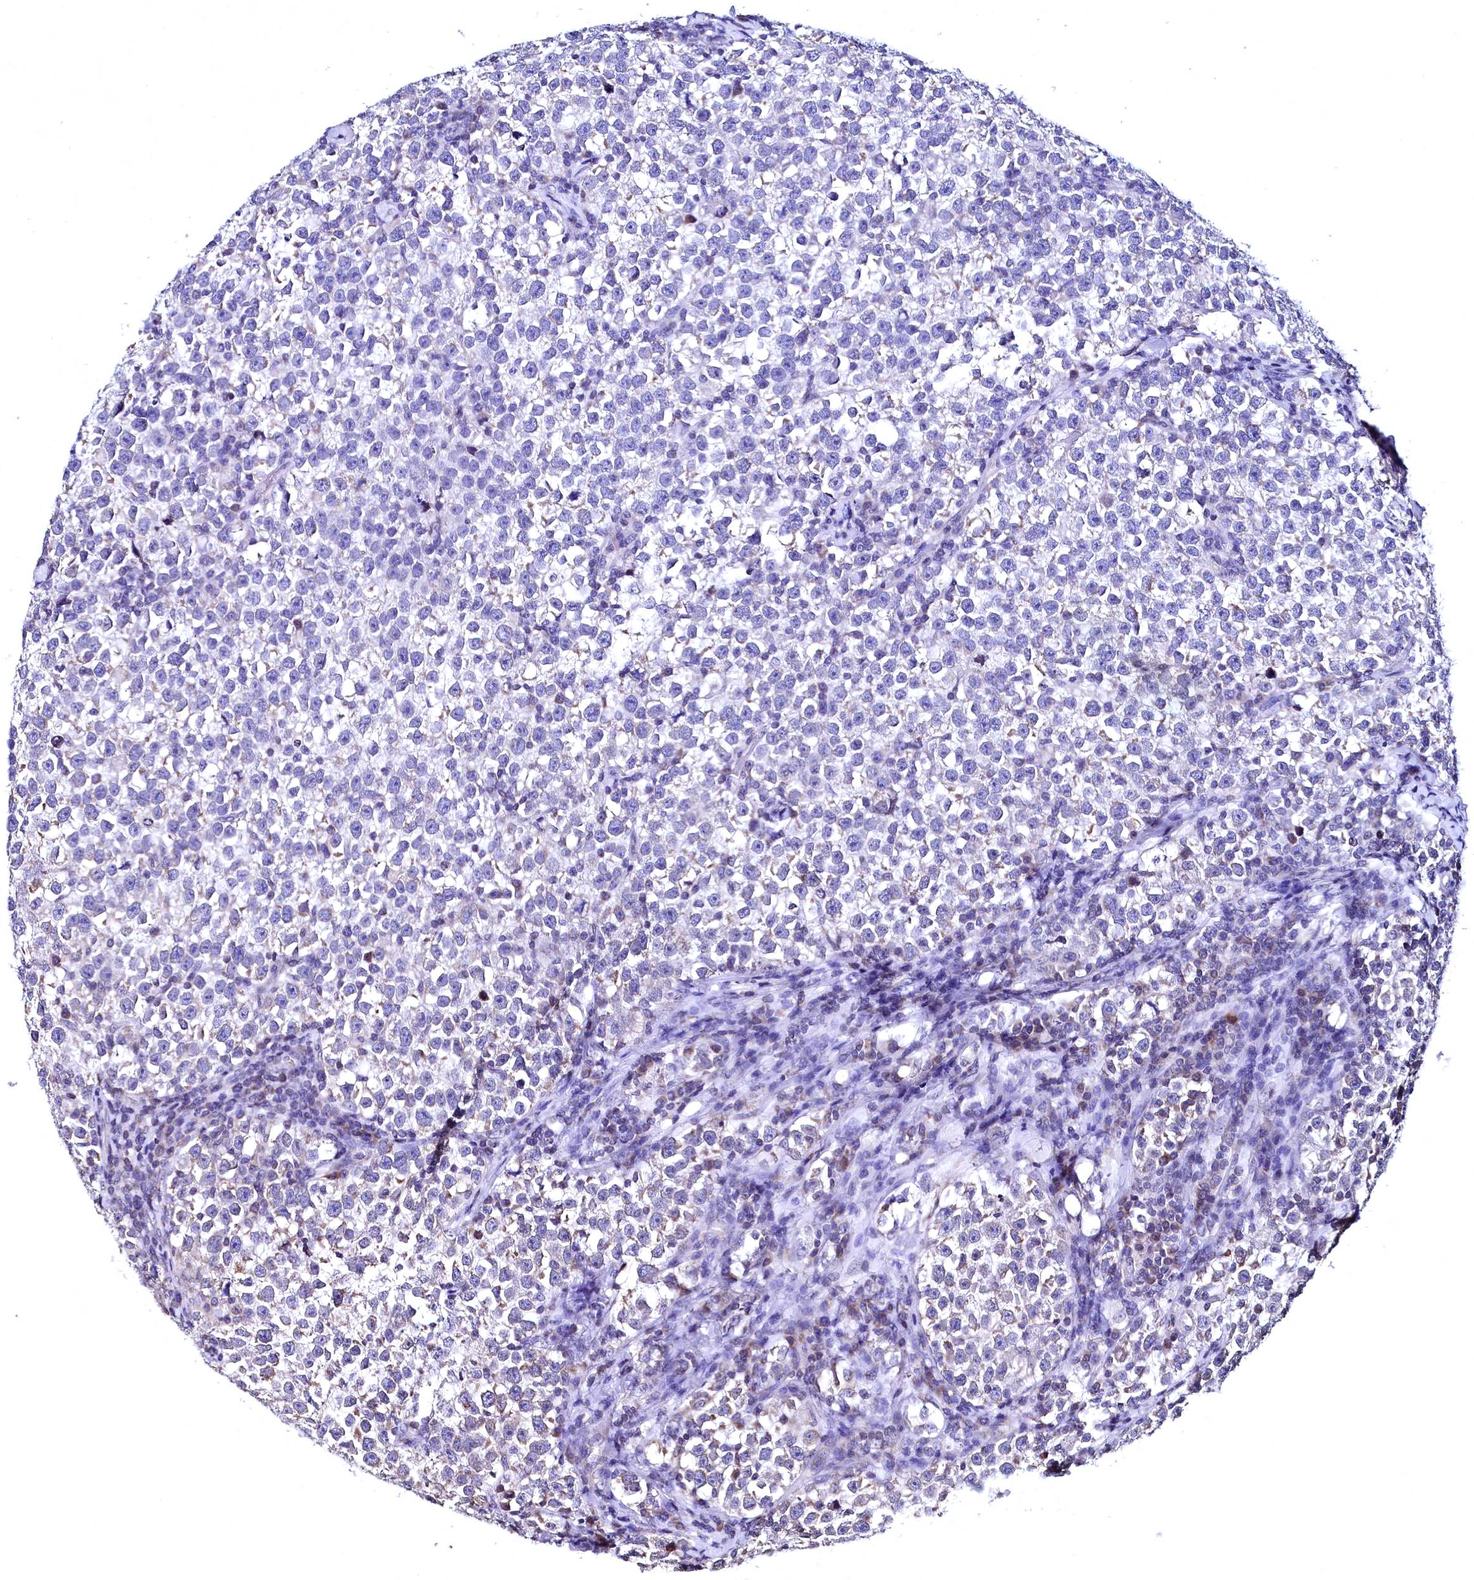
{"staining": {"intensity": "negative", "quantity": "none", "location": "none"}, "tissue": "testis cancer", "cell_type": "Tumor cells", "image_type": "cancer", "snomed": [{"axis": "morphology", "description": "Normal tissue, NOS"}, {"axis": "morphology", "description": "Seminoma, NOS"}, {"axis": "topography", "description": "Testis"}], "caption": "DAB (3,3'-diaminobenzidine) immunohistochemical staining of human testis cancer reveals no significant staining in tumor cells.", "gene": "HAND1", "patient": {"sex": "male", "age": 43}}